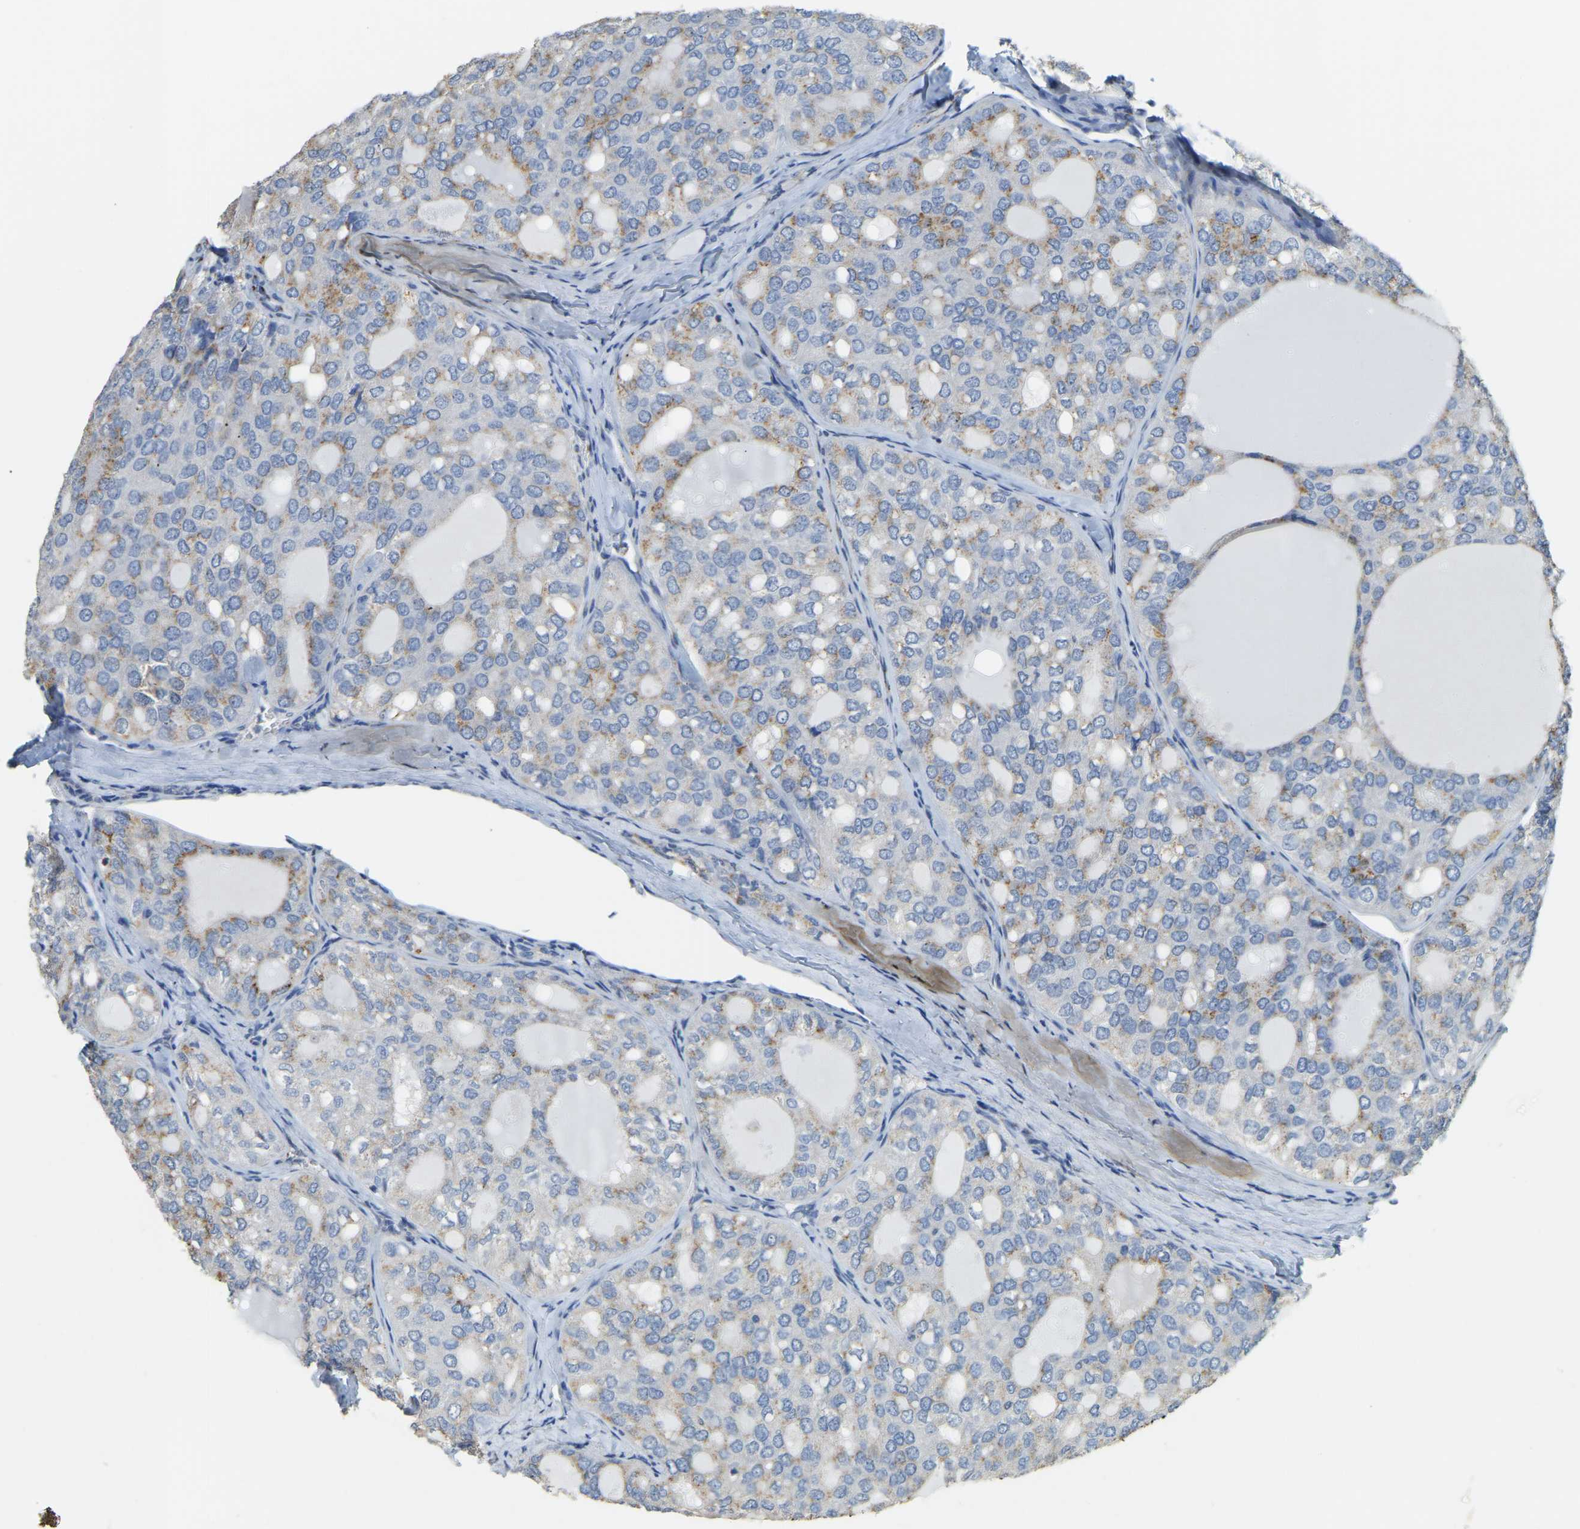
{"staining": {"intensity": "weak", "quantity": ">75%", "location": "cytoplasmic/membranous"}, "tissue": "thyroid cancer", "cell_type": "Tumor cells", "image_type": "cancer", "snomed": [{"axis": "morphology", "description": "Follicular adenoma carcinoma, NOS"}, {"axis": "topography", "description": "Thyroid gland"}], "caption": "Approximately >75% of tumor cells in human thyroid follicular adenoma carcinoma demonstrate weak cytoplasmic/membranous protein staining as visualized by brown immunohistochemical staining.", "gene": "FAM174A", "patient": {"sex": "male", "age": 75}}